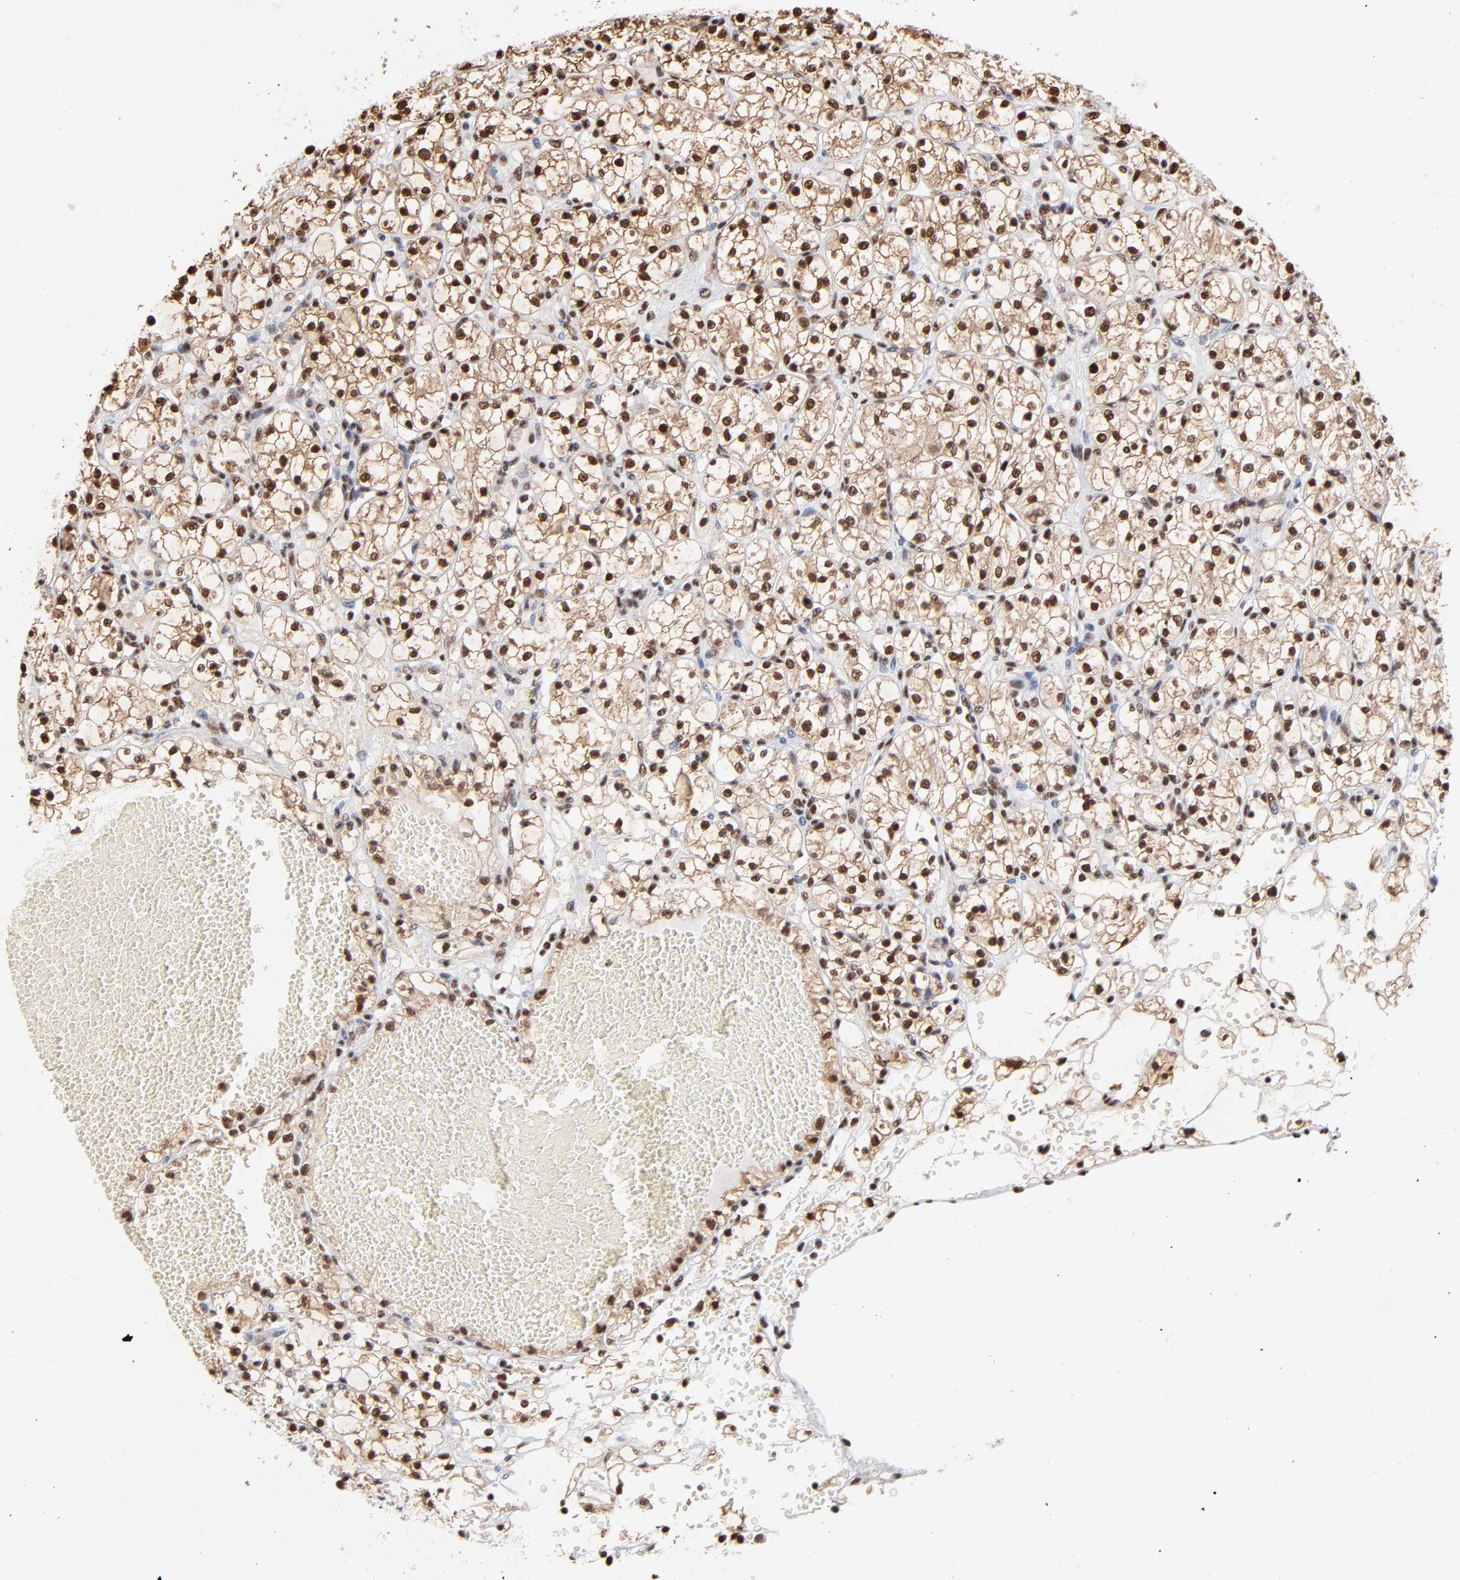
{"staining": {"intensity": "strong", "quantity": ">75%", "location": "cytoplasmic/membranous,nuclear"}, "tissue": "renal cancer", "cell_type": "Tumor cells", "image_type": "cancer", "snomed": [{"axis": "morphology", "description": "Adenocarcinoma, NOS"}, {"axis": "topography", "description": "Kidney"}], "caption": "This photomicrograph displays immunohistochemistry (IHC) staining of renal adenocarcinoma, with high strong cytoplasmic/membranous and nuclear staining in approximately >75% of tumor cells.", "gene": "CREB1", "patient": {"sex": "female", "age": 60}}